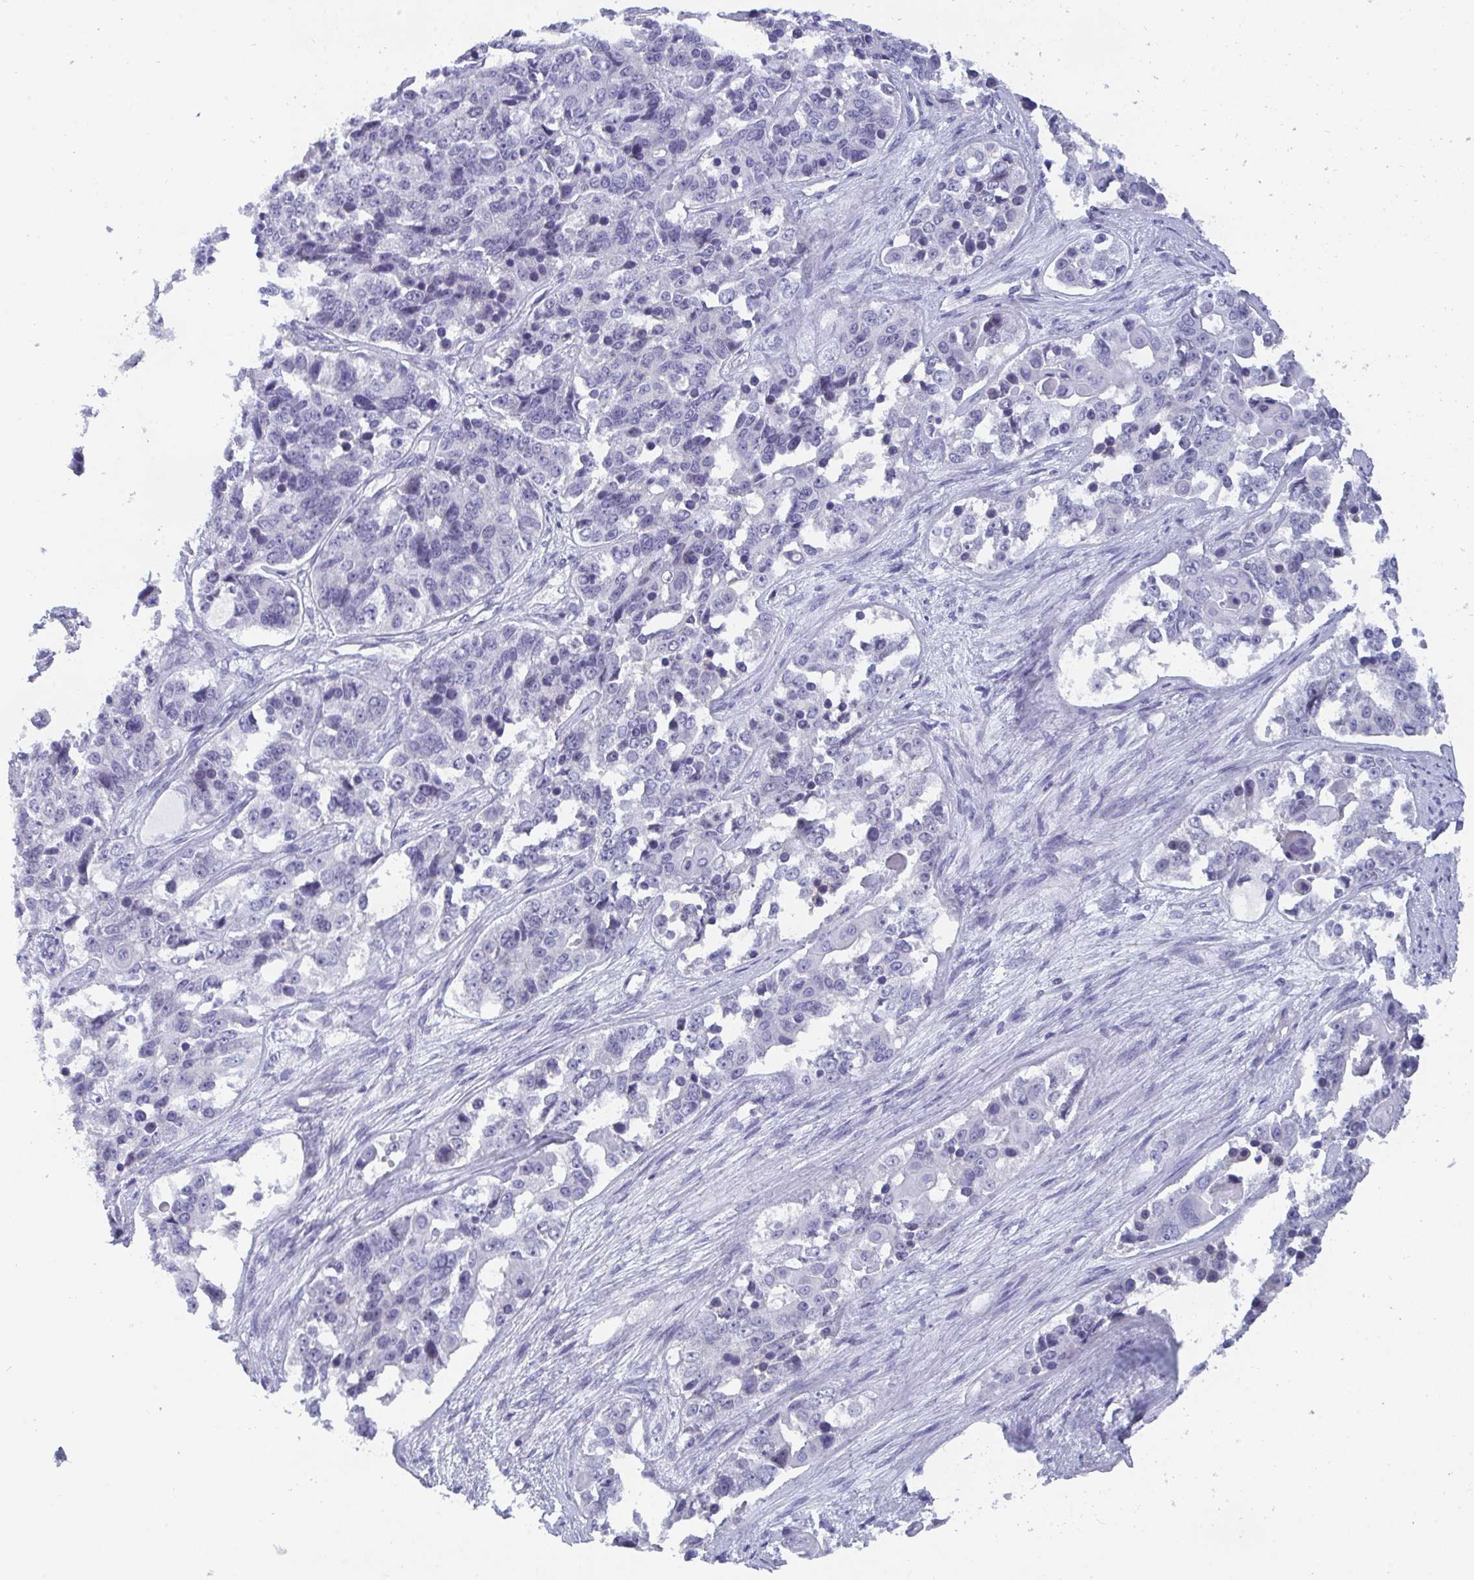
{"staining": {"intensity": "negative", "quantity": "none", "location": "none"}, "tissue": "ovarian cancer", "cell_type": "Tumor cells", "image_type": "cancer", "snomed": [{"axis": "morphology", "description": "Carcinoma, endometroid"}, {"axis": "topography", "description": "Ovary"}], "caption": "Protein analysis of ovarian endometroid carcinoma exhibits no significant positivity in tumor cells. (DAB immunohistochemistry visualized using brightfield microscopy, high magnification).", "gene": "BMAL2", "patient": {"sex": "female", "age": 51}}